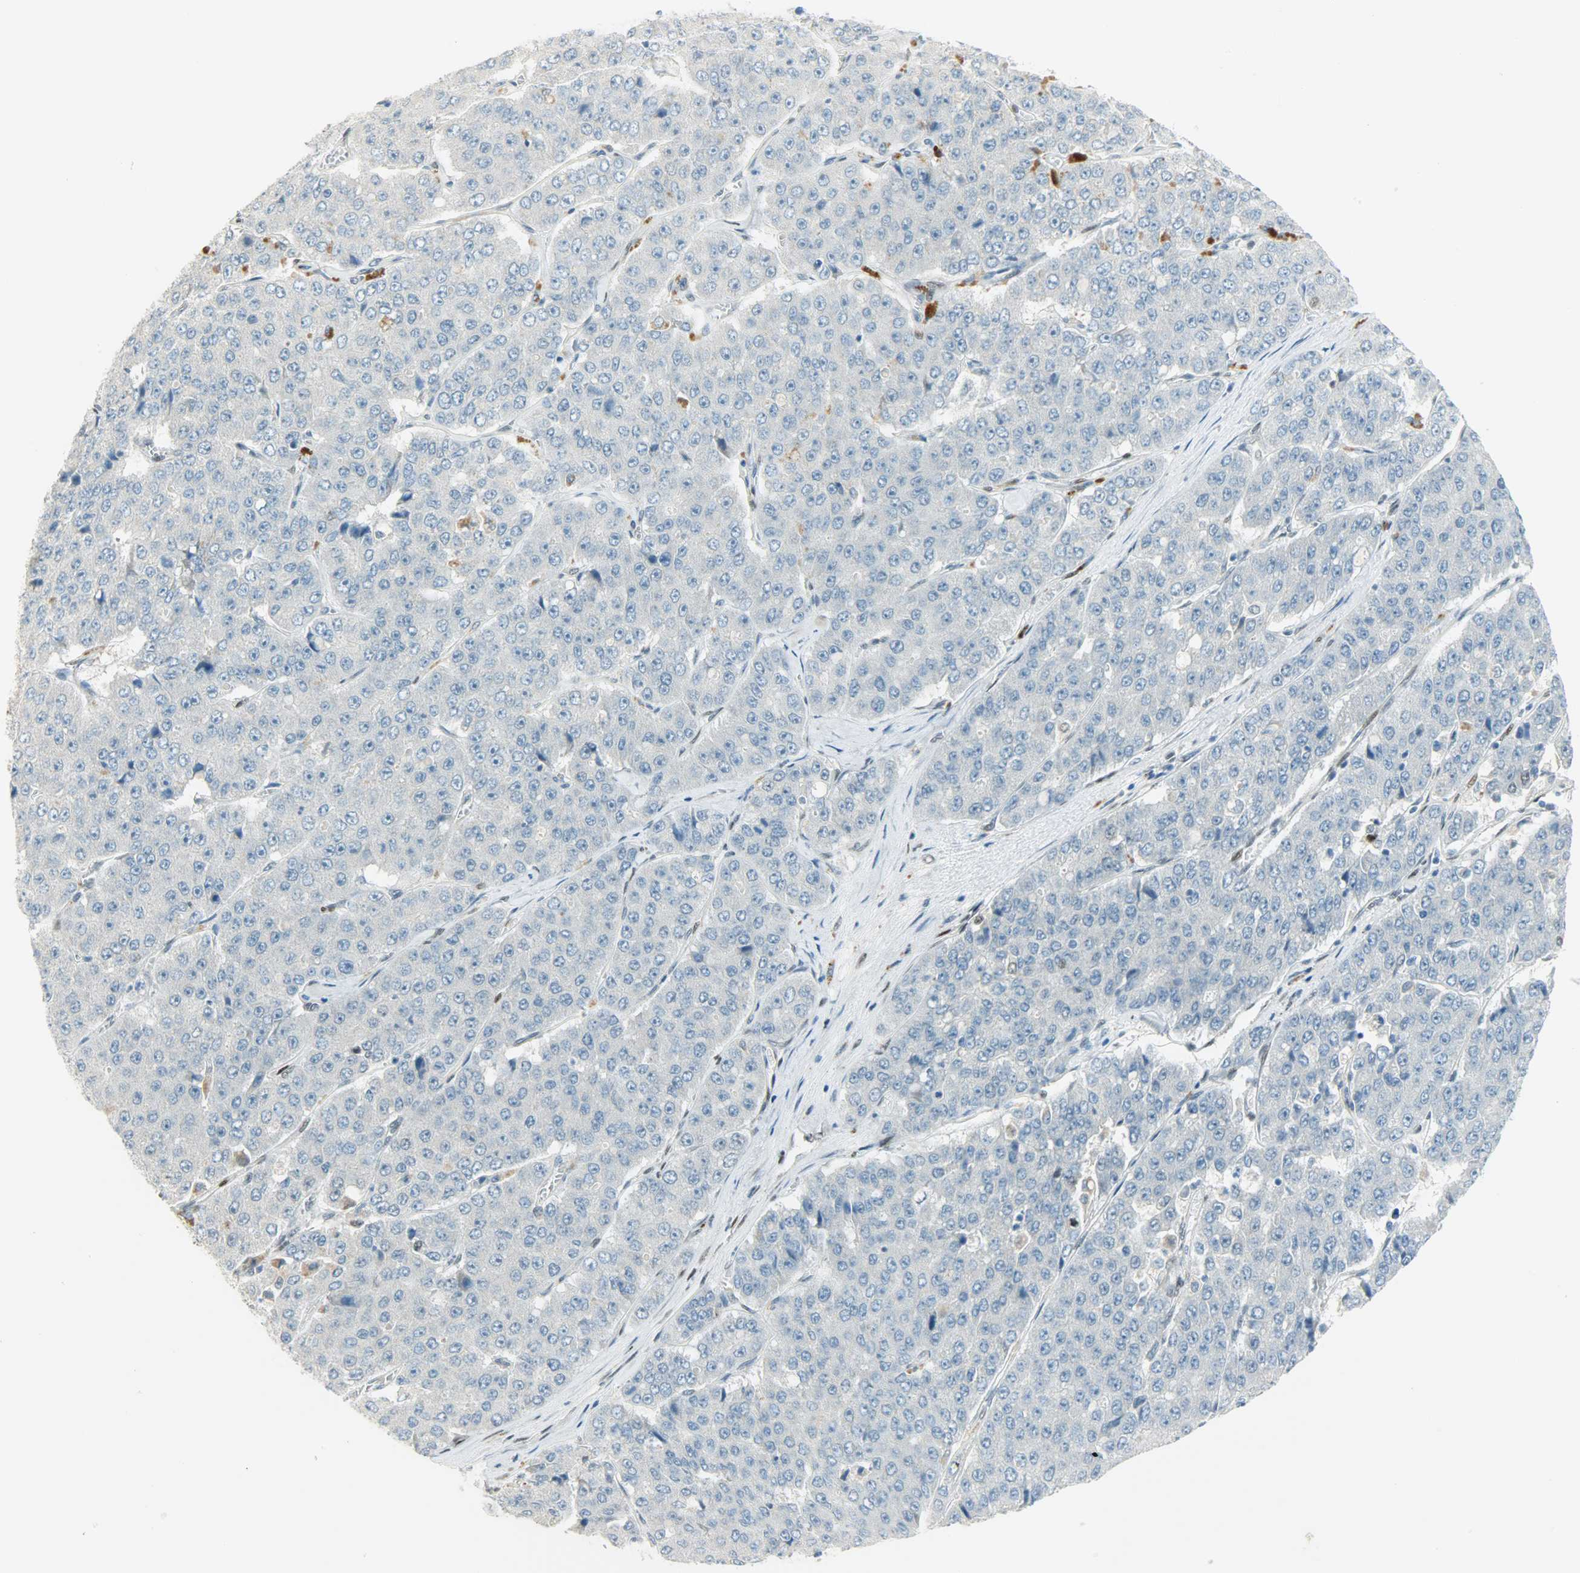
{"staining": {"intensity": "negative", "quantity": "none", "location": "none"}, "tissue": "pancreatic cancer", "cell_type": "Tumor cells", "image_type": "cancer", "snomed": [{"axis": "morphology", "description": "Adenocarcinoma, NOS"}, {"axis": "topography", "description": "Pancreas"}], "caption": "Immunohistochemistry image of pancreatic cancer stained for a protein (brown), which reveals no staining in tumor cells.", "gene": "JUNB", "patient": {"sex": "male", "age": 50}}